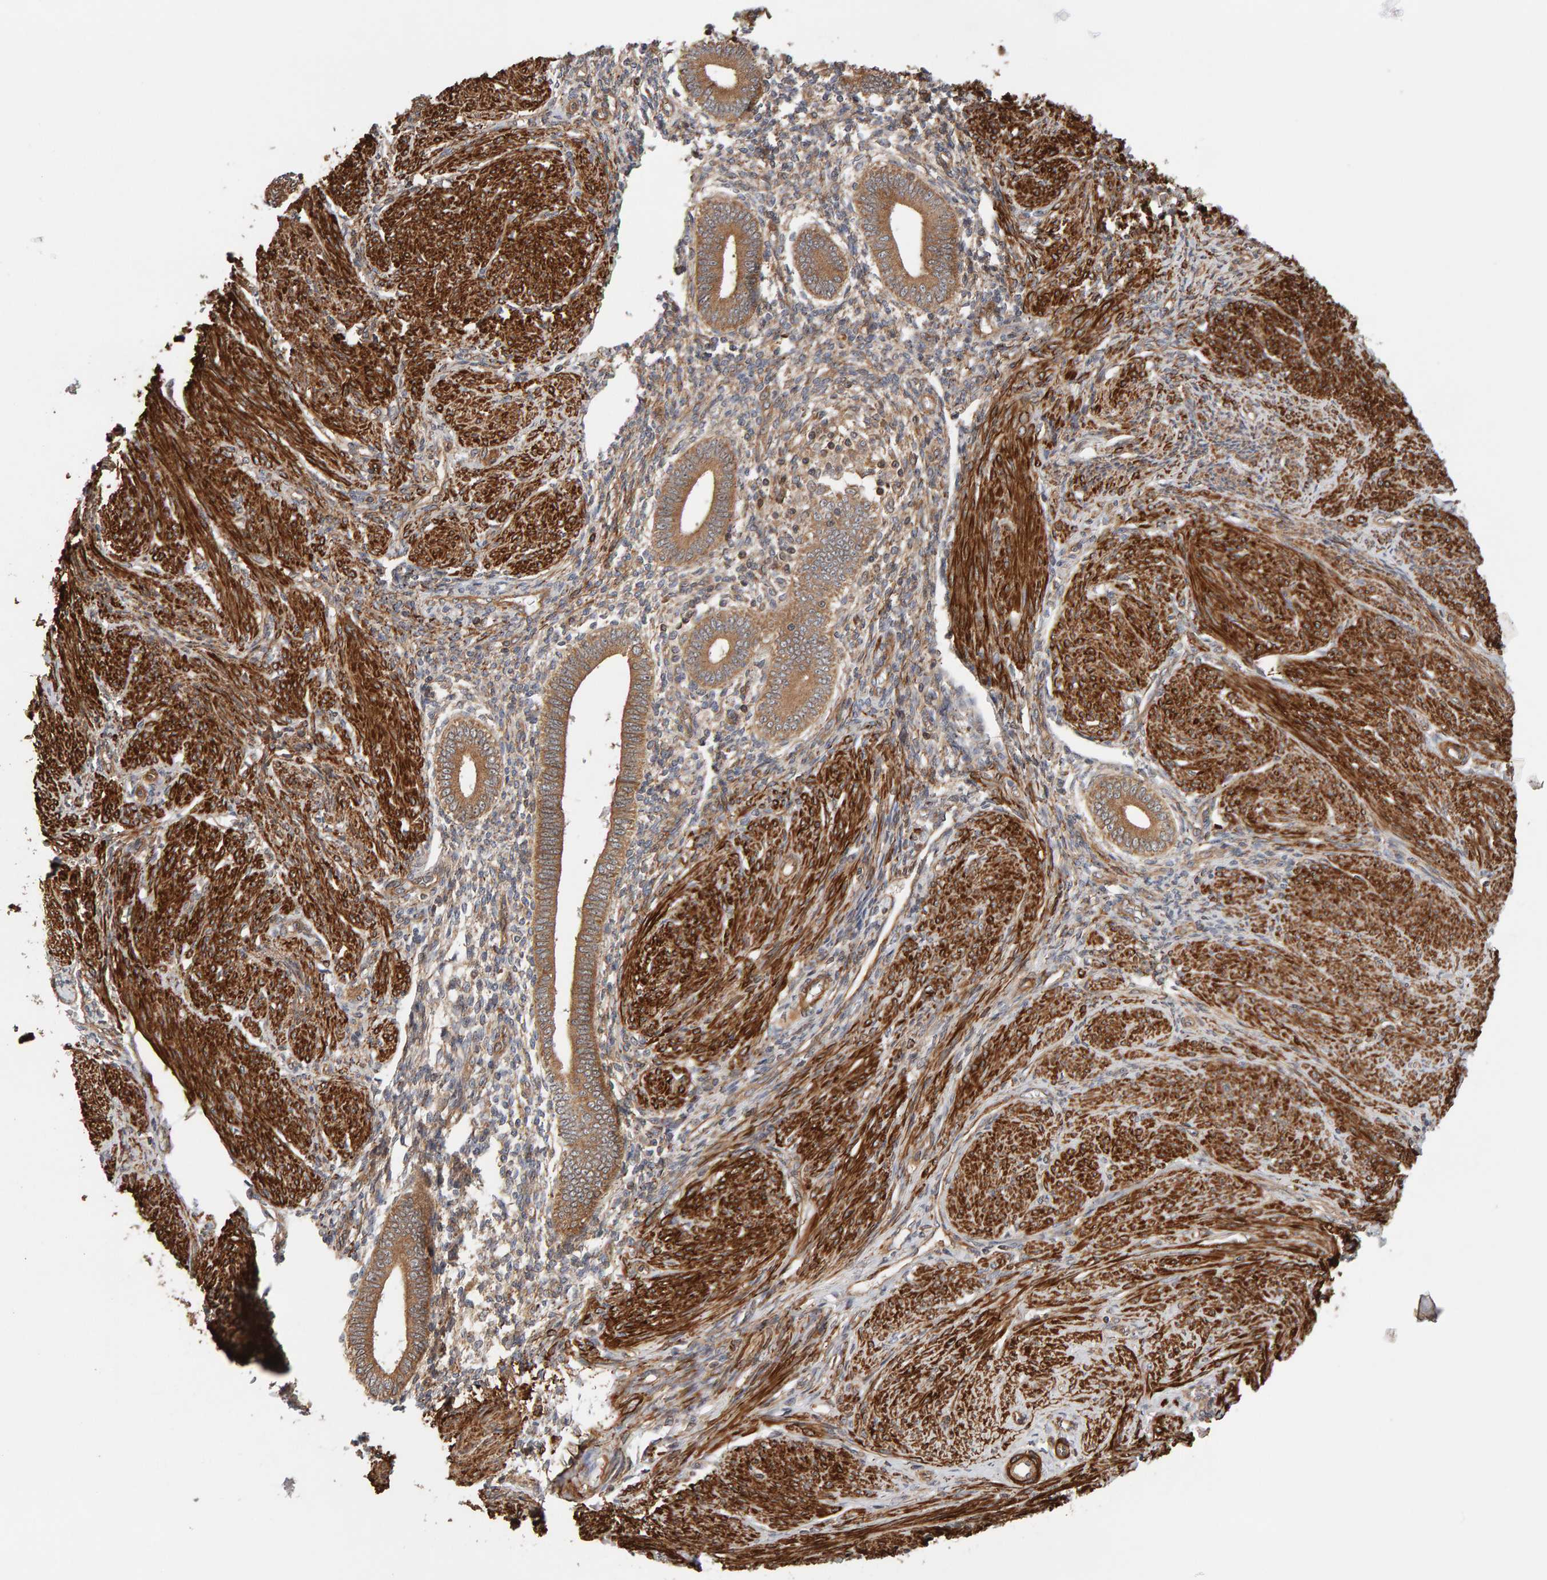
{"staining": {"intensity": "moderate", "quantity": ">75%", "location": "cytoplasmic/membranous"}, "tissue": "endometrium", "cell_type": "Cells in endometrial stroma", "image_type": "normal", "snomed": [{"axis": "morphology", "description": "Normal tissue, NOS"}, {"axis": "topography", "description": "Endometrium"}], "caption": "Immunohistochemical staining of benign endometrium shows medium levels of moderate cytoplasmic/membranous expression in approximately >75% of cells in endometrial stroma. (DAB IHC, brown staining for protein, blue staining for nuclei).", "gene": "SYNRG", "patient": {"sex": "female", "age": 42}}